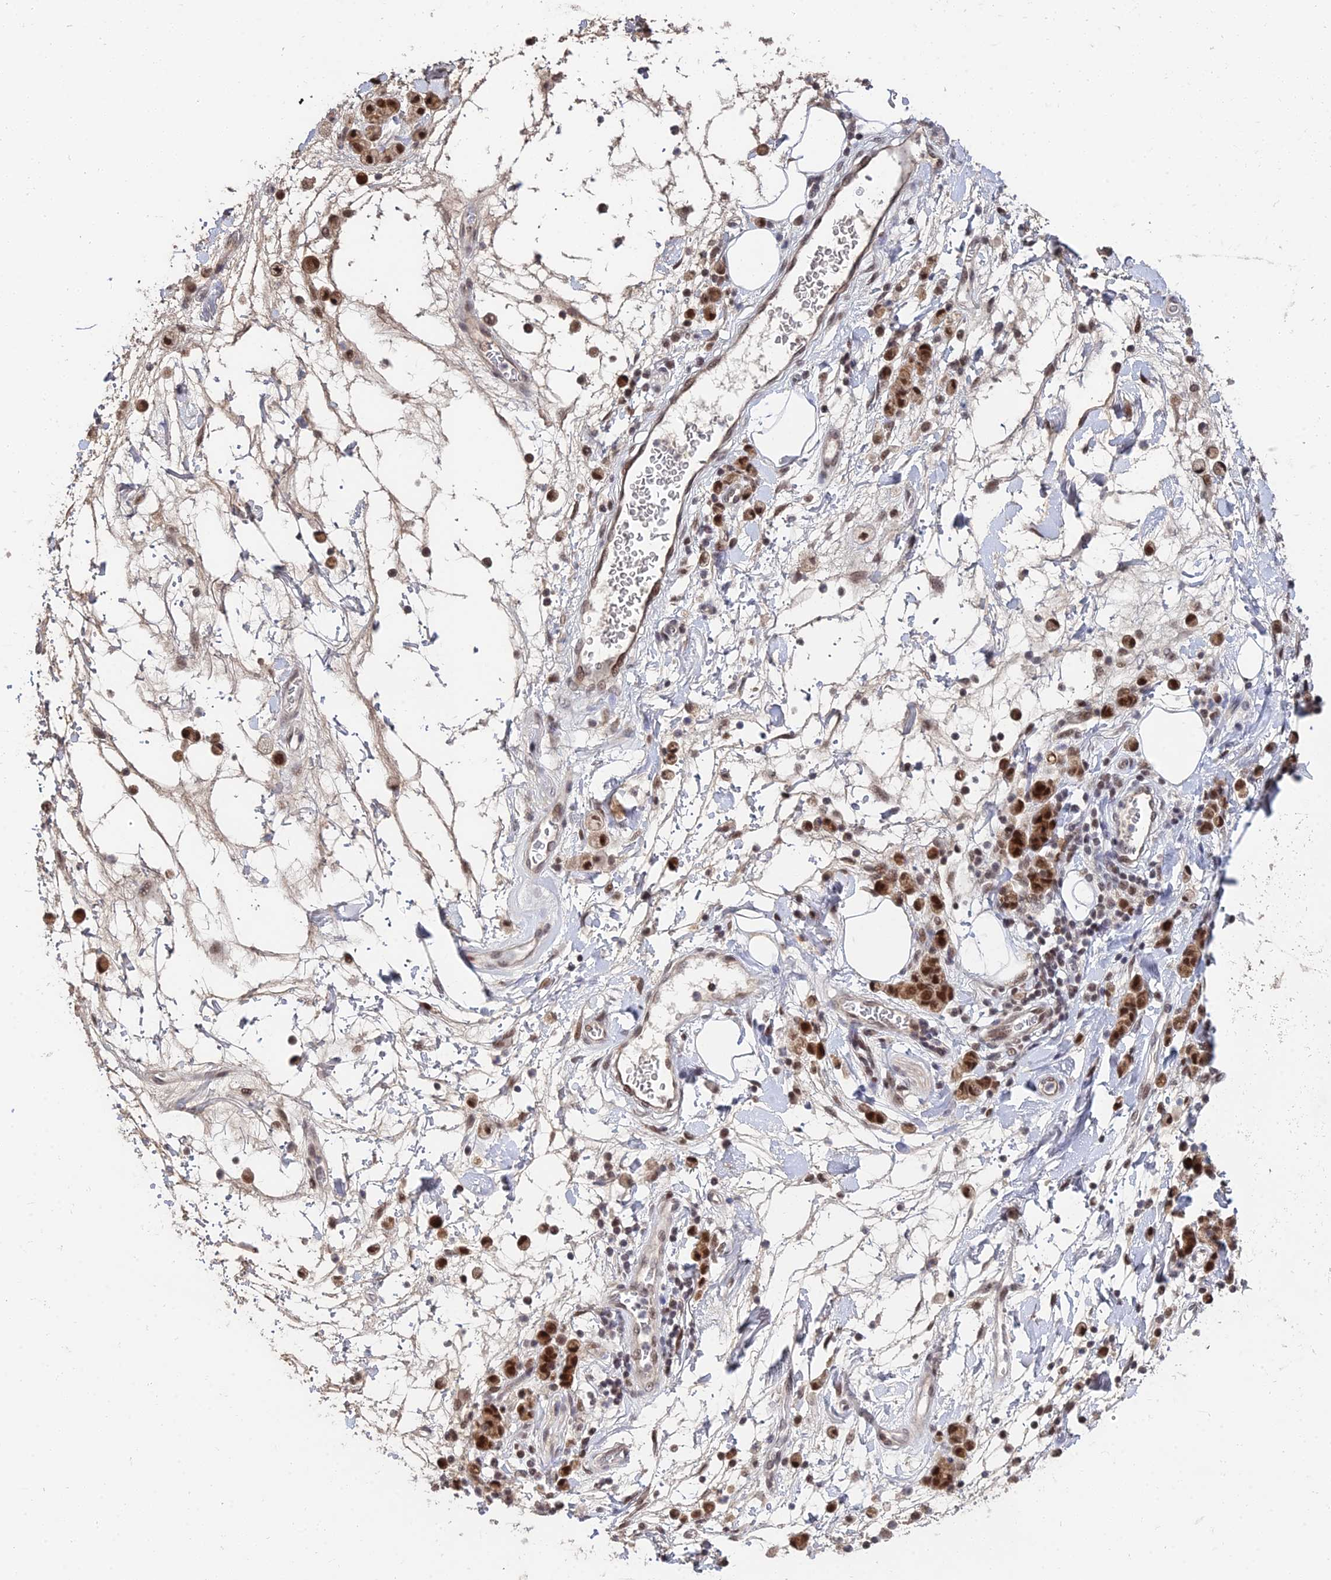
{"staining": {"intensity": "moderate", "quantity": ">75%", "location": "cytoplasmic/membranous,nuclear"}, "tissue": "stomach cancer", "cell_type": "Tumor cells", "image_type": "cancer", "snomed": [{"axis": "morphology", "description": "Adenocarcinoma, NOS"}, {"axis": "topography", "description": "Stomach"}], "caption": "A high-resolution histopathology image shows immunohistochemistry (IHC) staining of stomach cancer, which exhibits moderate cytoplasmic/membranous and nuclear expression in about >75% of tumor cells. (IHC, brightfield microscopy, high magnification).", "gene": "ERCC5", "patient": {"sex": "male", "age": 77}}